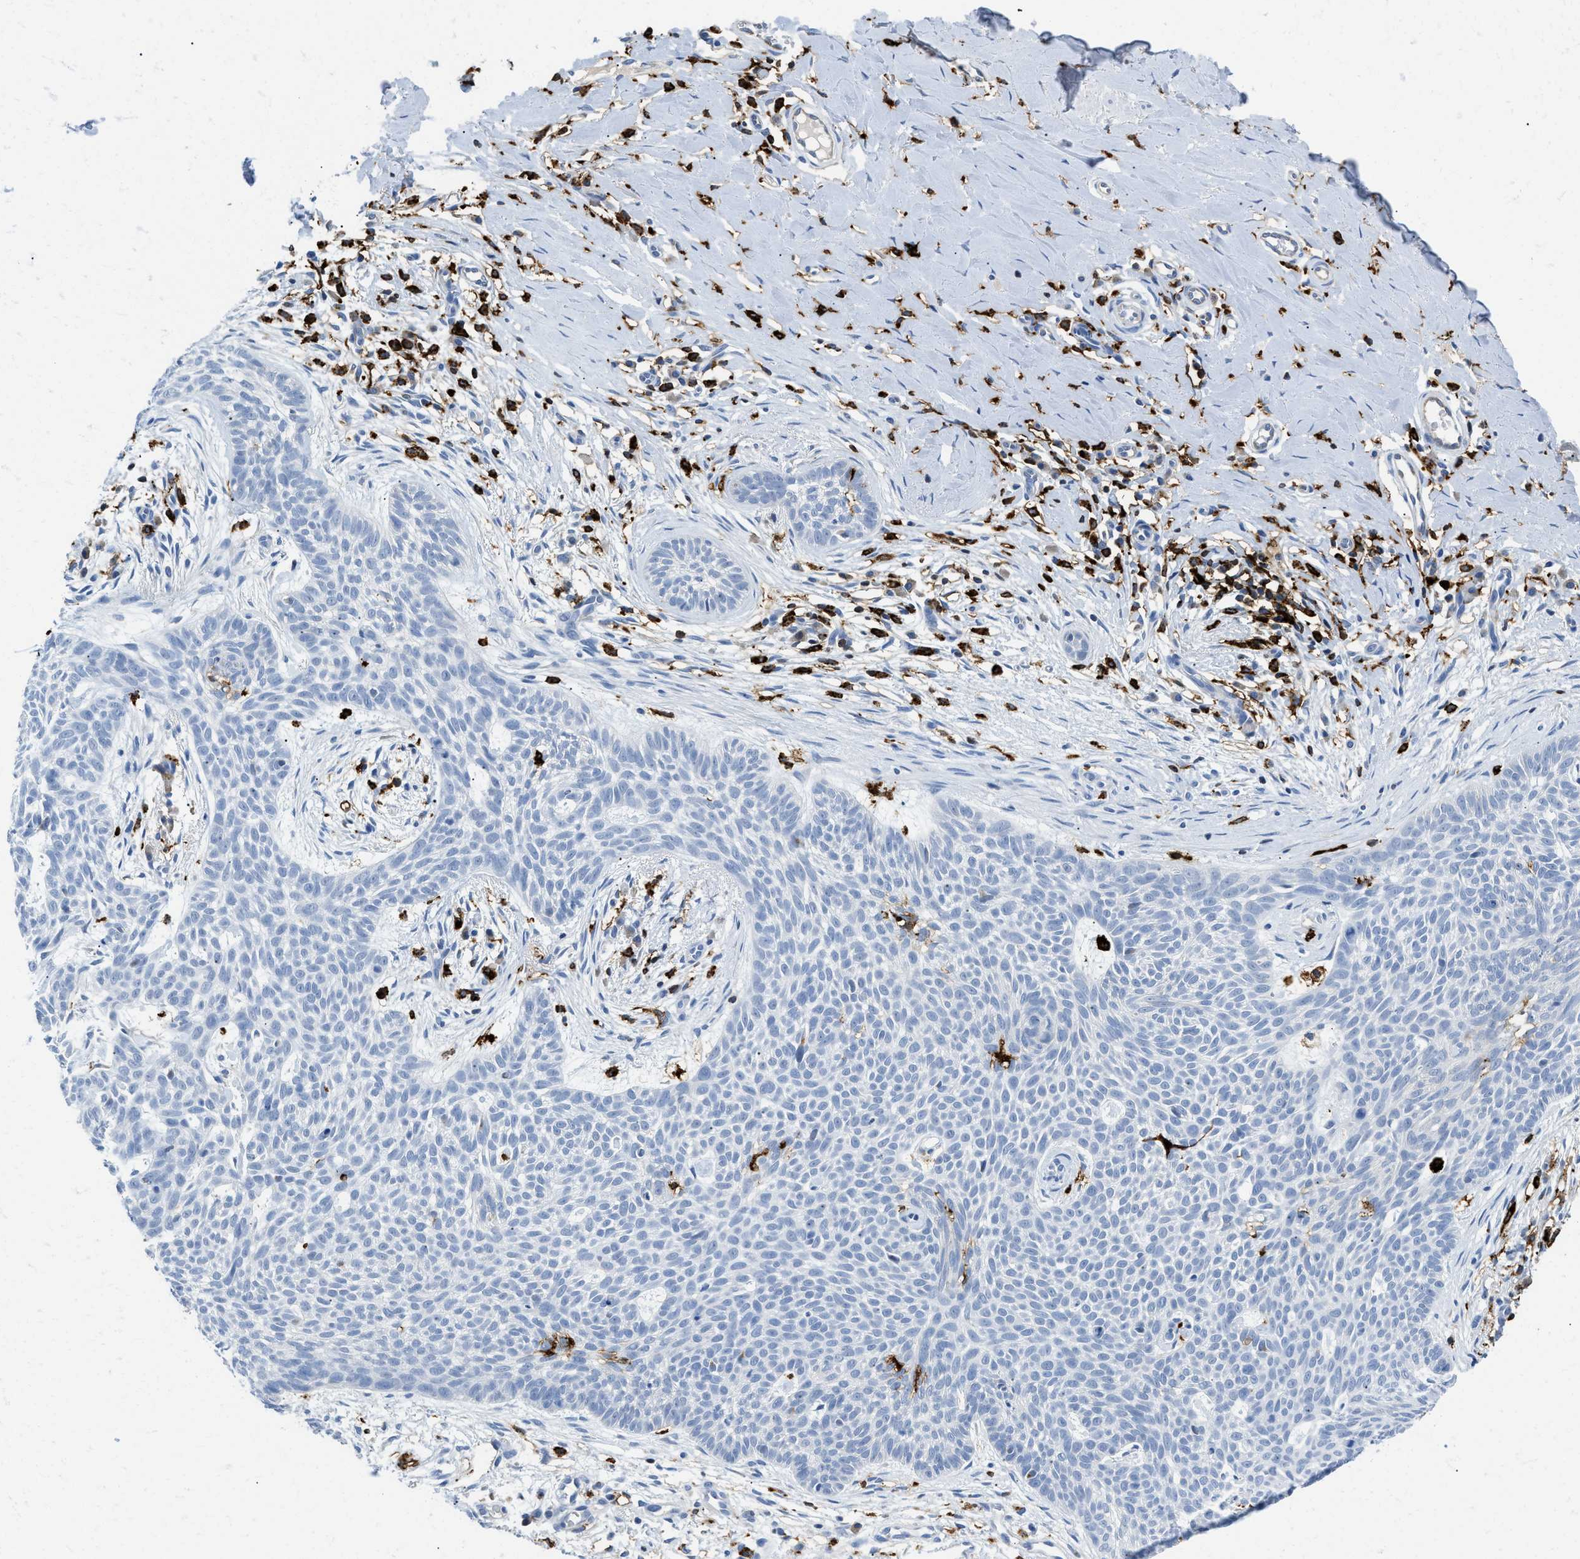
{"staining": {"intensity": "negative", "quantity": "none", "location": "none"}, "tissue": "skin cancer", "cell_type": "Tumor cells", "image_type": "cancer", "snomed": [{"axis": "morphology", "description": "Basal cell carcinoma"}, {"axis": "topography", "description": "Skin"}], "caption": "The image demonstrates no staining of tumor cells in skin cancer. (Brightfield microscopy of DAB immunohistochemistry (IHC) at high magnification).", "gene": "CD226", "patient": {"sex": "female", "age": 59}}